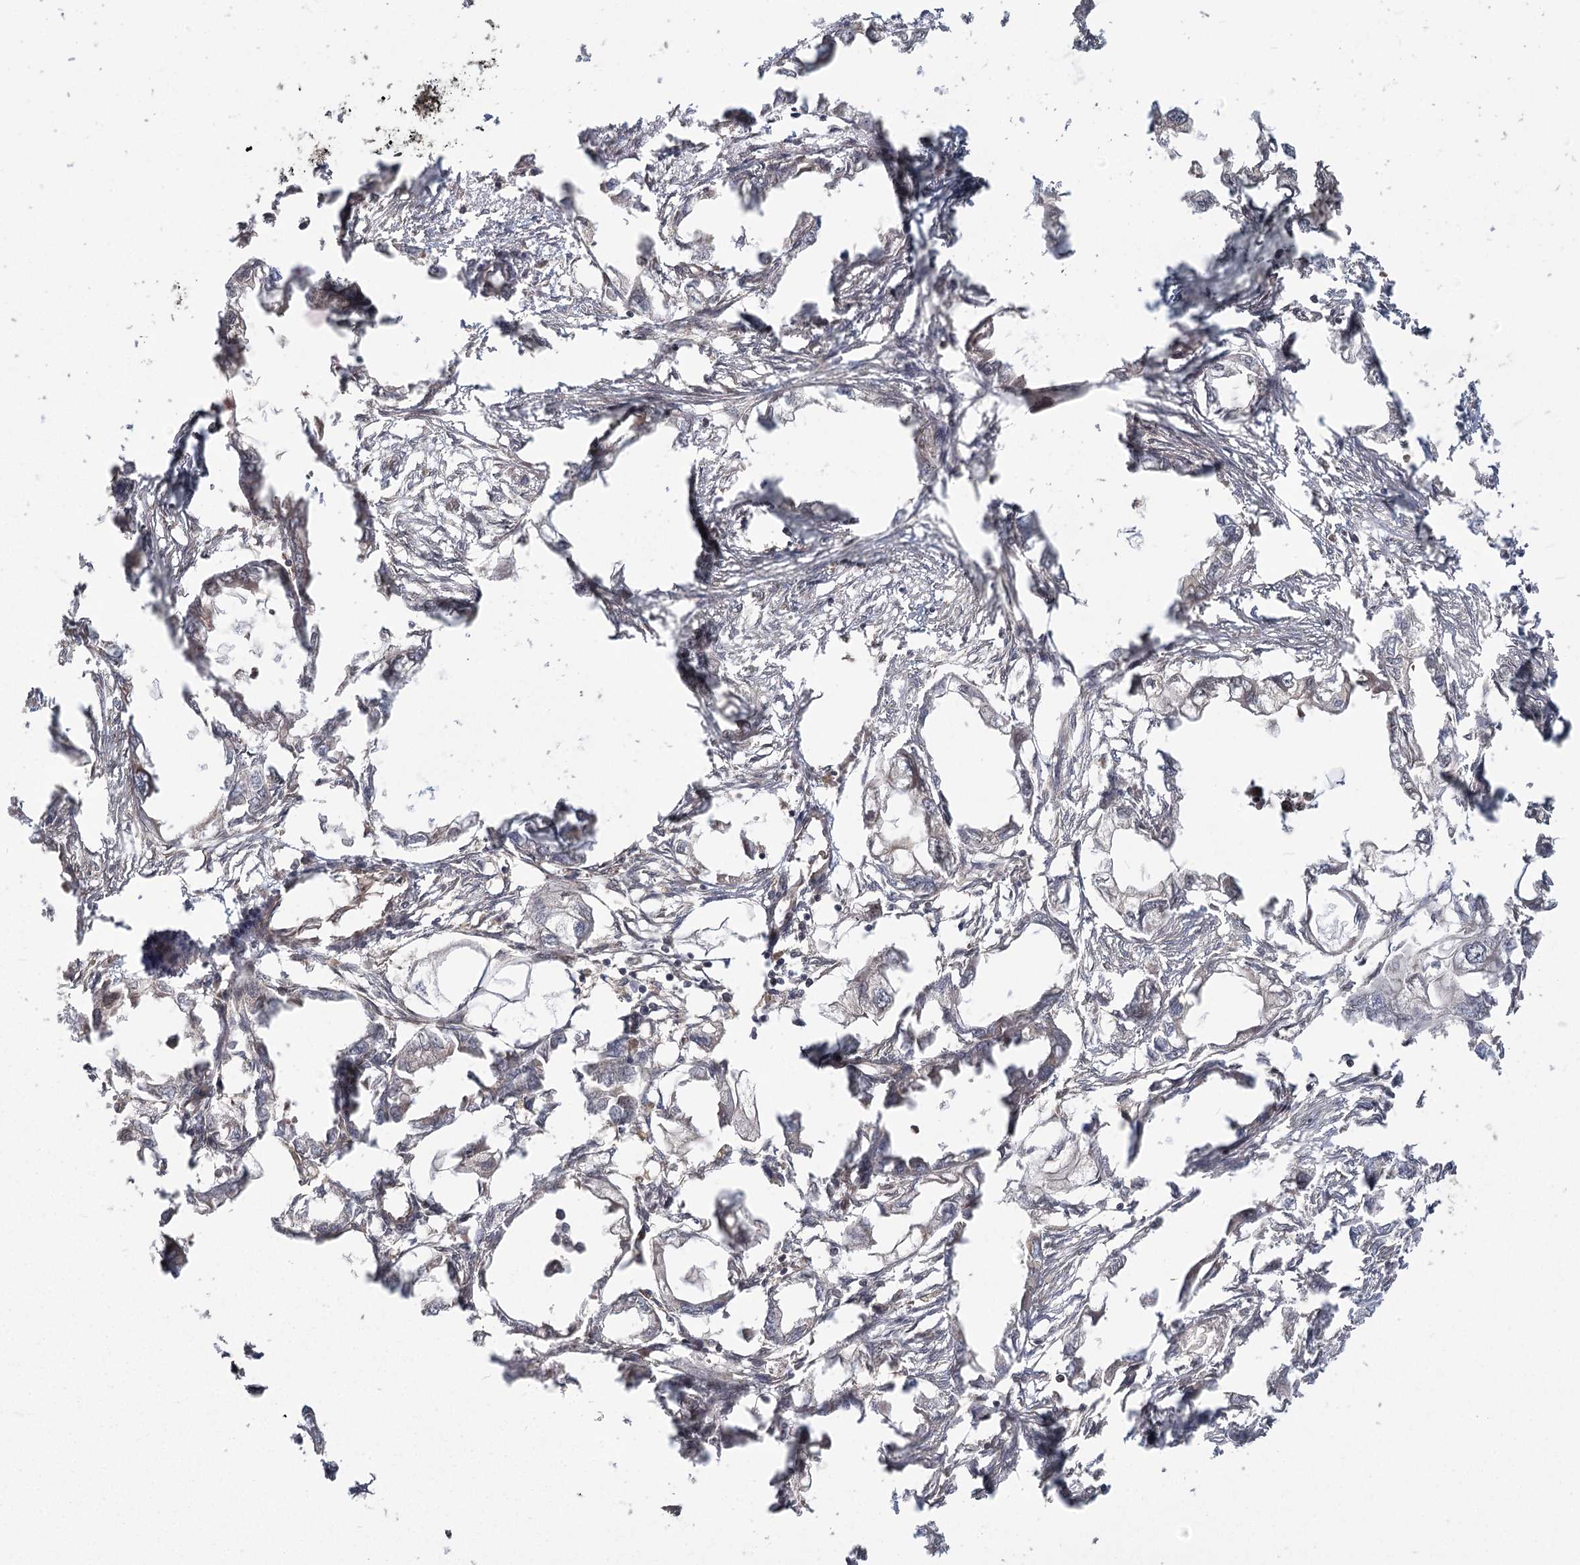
{"staining": {"intensity": "negative", "quantity": "none", "location": "none"}, "tissue": "endometrial cancer", "cell_type": "Tumor cells", "image_type": "cancer", "snomed": [{"axis": "morphology", "description": "Adenocarcinoma, NOS"}, {"axis": "morphology", "description": "Adenocarcinoma, metastatic, NOS"}, {"axis": "topography", "description": "Adipose tissue"}, {"axis": "topography", "description": "Endometrium"}], "caption": "This is a image of IHC staining of endometrial cancer, which shows no expression in tumor cells.", "gene": "R3HDM2", "patient": {"sex": "female", "age": 67}}